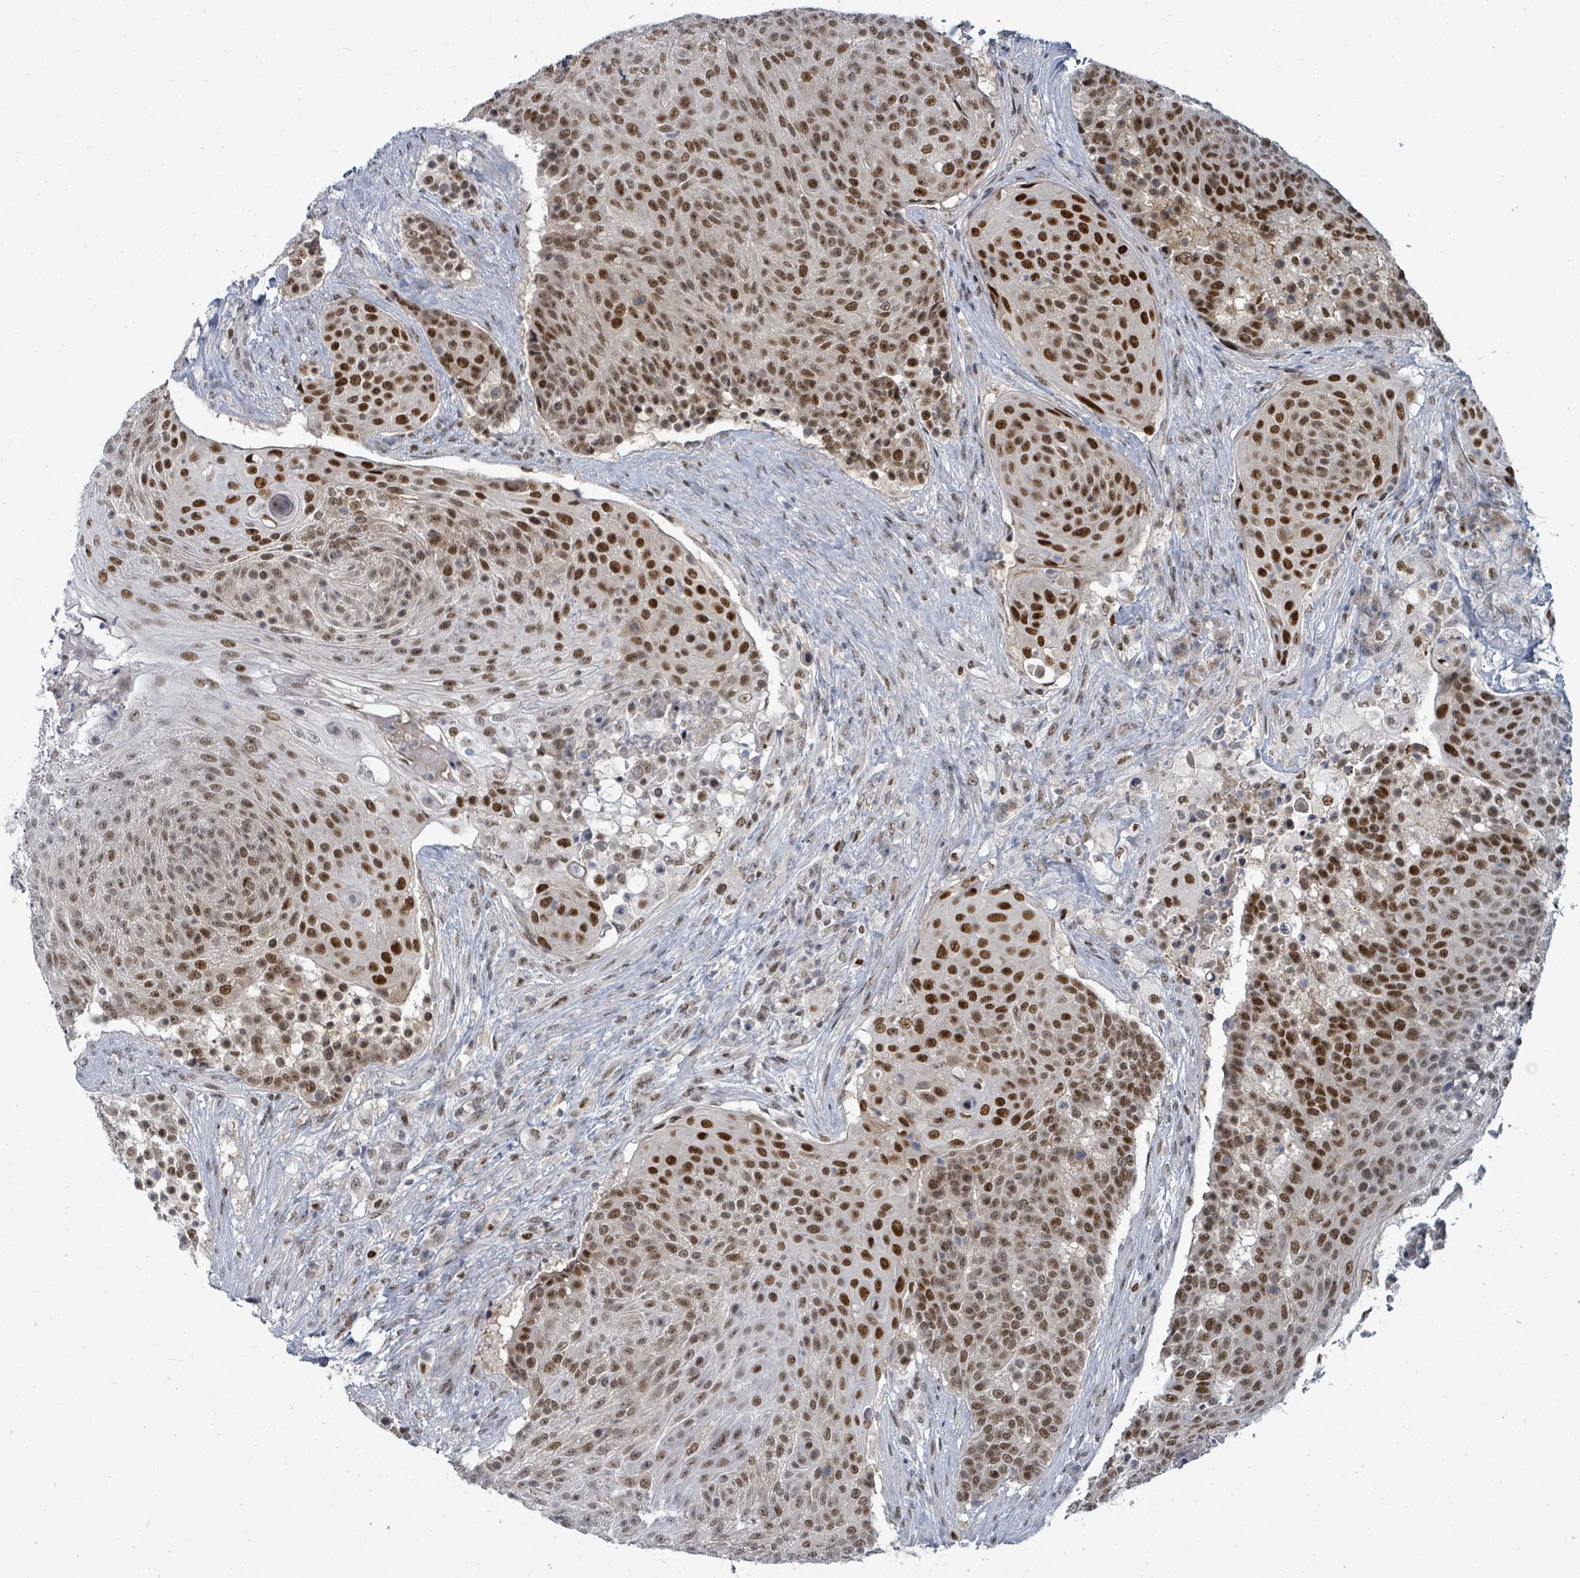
{"staining": {"intensity": "strong", "quantity": ">75%", "location": "nuclear"}, "tissue": "urothelial cancer", "cell_type": "Tumor cells", "image_type": "cancer", "snomed": [{"axis": "morphology", "description": "Urothelial carcinoma, High grade"}, {"axis": "topography", "description": "Urinary bladder"}], "caption": "Human urothelial carcinoma (high-grade) stained with a protein marker displays strong staining in tumor cells.", "gene": "UCK1", "patient": {"sex": "female", "age": 63}}